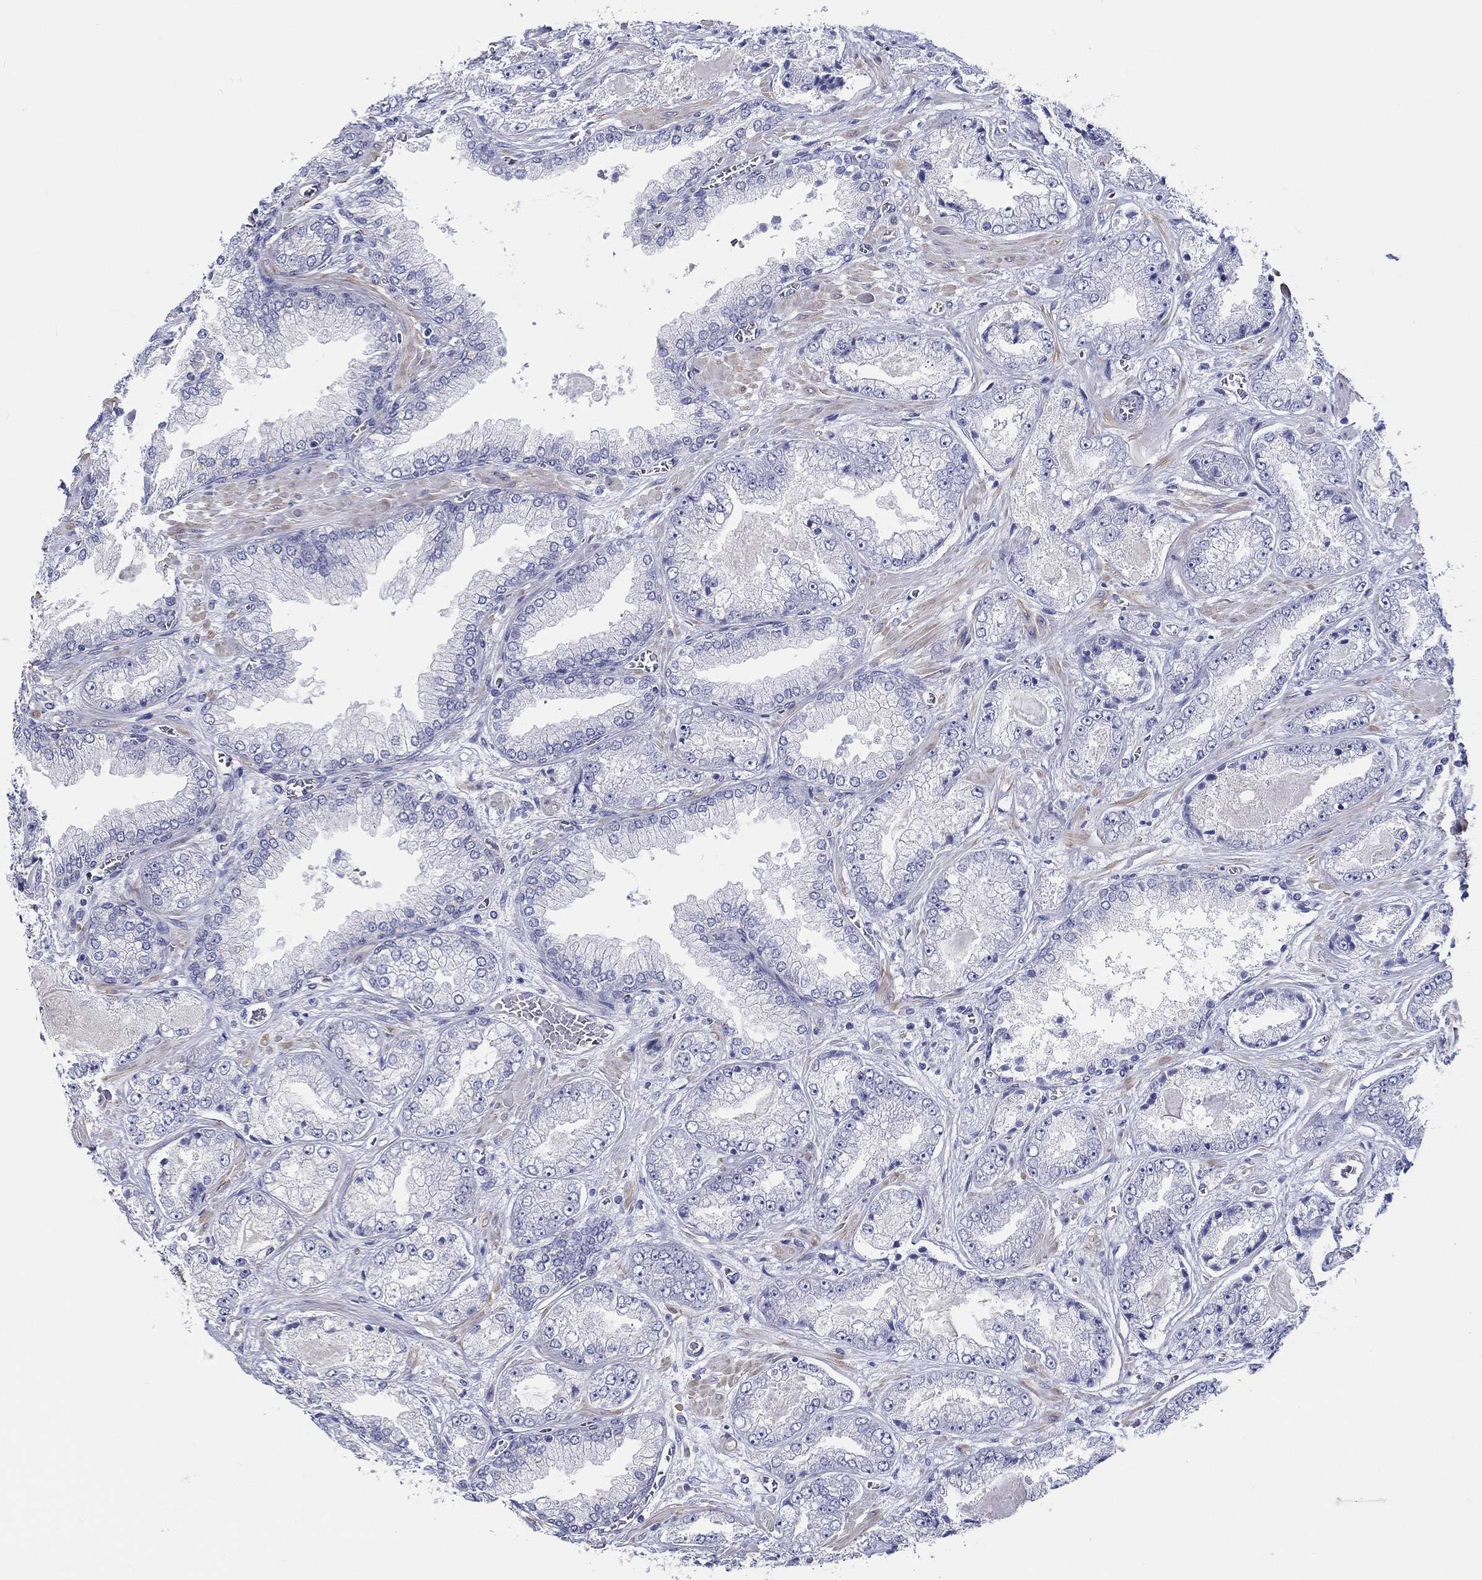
{"staining": {"intensity": "negative", "quantity": "none", "location": "none"}, "tissue": "prostate cancer", "cell_type": "Tumor cells", "image_type": "cancer", "snomed": [{"axis": "morphology", "description": "Adenocarcinoma, Low grade"}, {"axis": "topography", "description": "Prostate"}], "caption": "High power microscopy histopathology image of an IHC micrograph of prostate adenocarcinoma (low-grade), revealing no significant expression in tumor cells. (Brightfield microscopy of DAB immunohistochemistry at high magnification).", "gene": "CRYGD", "patient": {"sex": "male", "age": 57}}